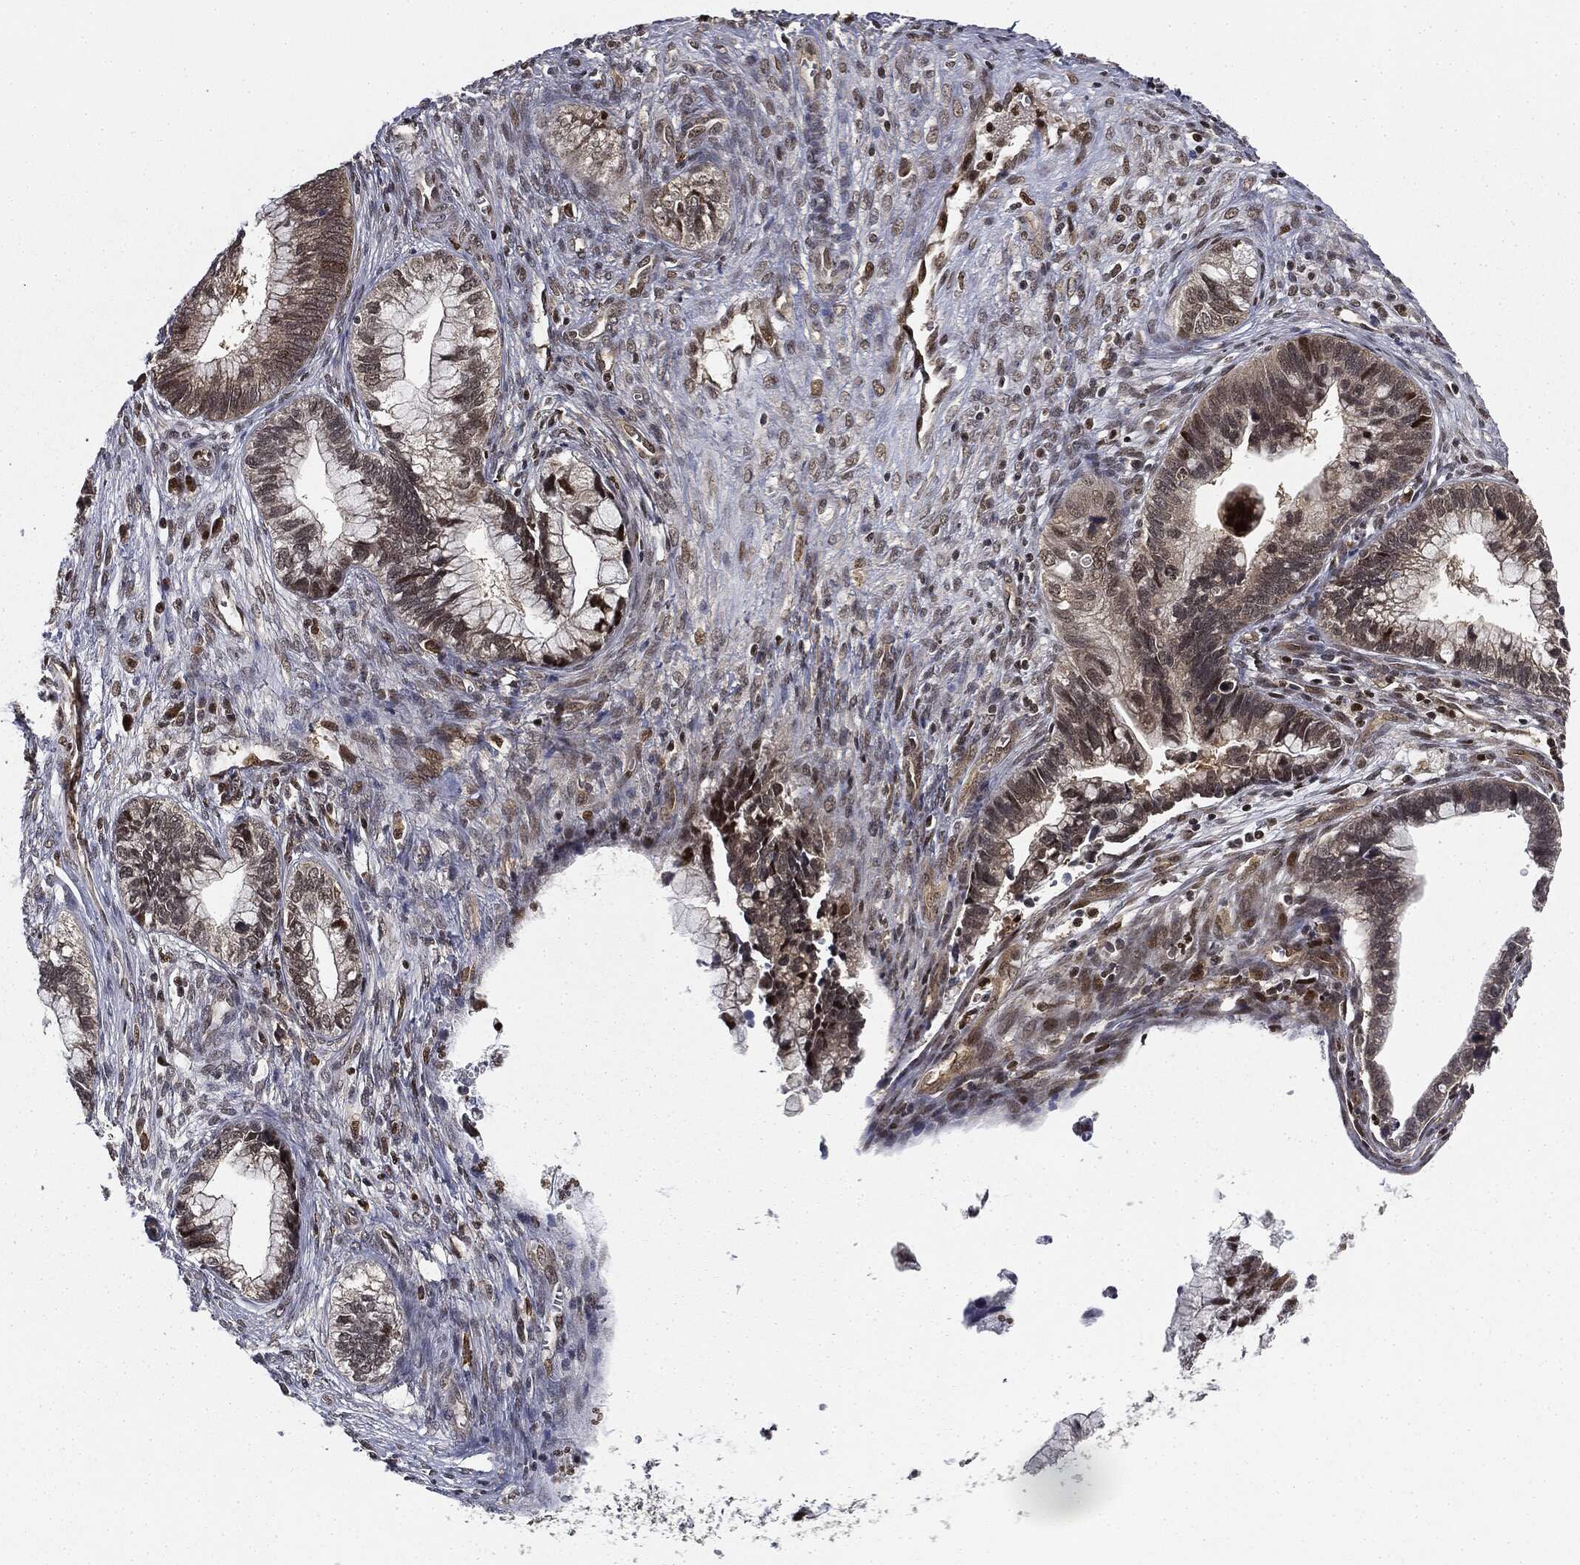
{"staining": {"intensity": "moderate", "quantity": "<25%", "location": "nuclear"}, "tissue": "cervical cancer", "cell_type": "Tumor cells", "image_type": "cancer", "snomed": [{"axis": "morphology", "description": "Adenocarcinoma, NOS"}, {"axis": "topography", "description": "Cervix"}], "caption": "Immunohistochemistry (IHC) micrograph of cervical adenocarcinoma stained for a protein (brown), which exhibits low levels of moderate nuclear positivity in approximately <25% of tumor cells.", "gene": "TBC1D22A", "patient": {"sex": "female", "age": 44}}